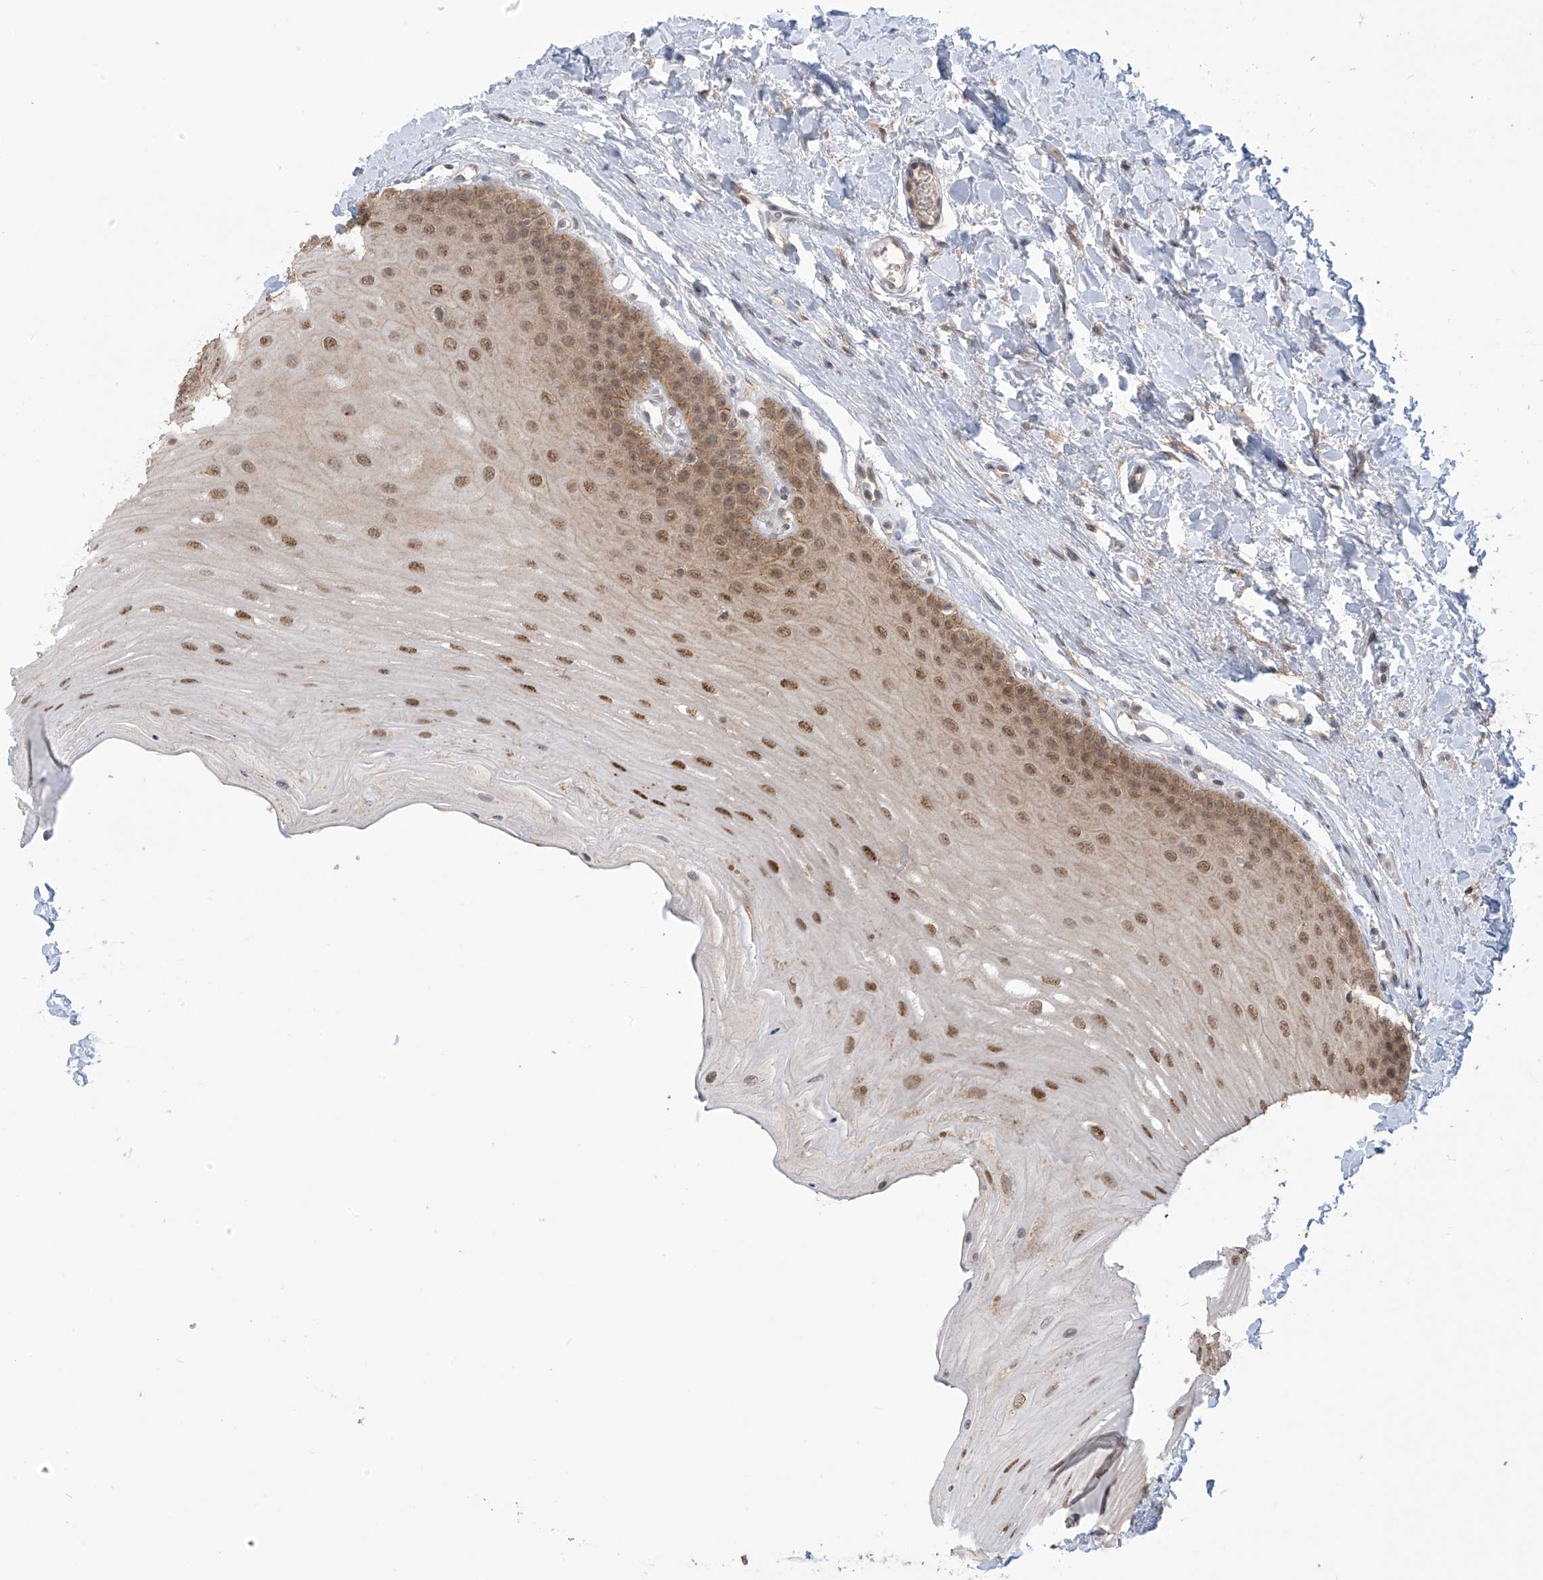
{"staining": {"intensity": "moderate", "quantity": ">75%", "location": "cytoplasmic/membranous,nuclear"}, "tissue": "oral mucosa", "cell_type": "Squamous epithelial cells", "image_type": "normal", "snomed": [{"axis": "morphology", "description": "Normal tissue, NOS"}, {"axis": "topography", "description": "Oral tissue"}], "caption": "Immunohistochemistry micrograph of normal oral mucosa stained for a protein (brown), which demonstrates medium levels of moderate cytoplasmic/membranous,nuclear positivity in about >75% of squamous epithelial cells.", "gene": "KIAA1522", "patient": {"sex": "female", "age": 39}}